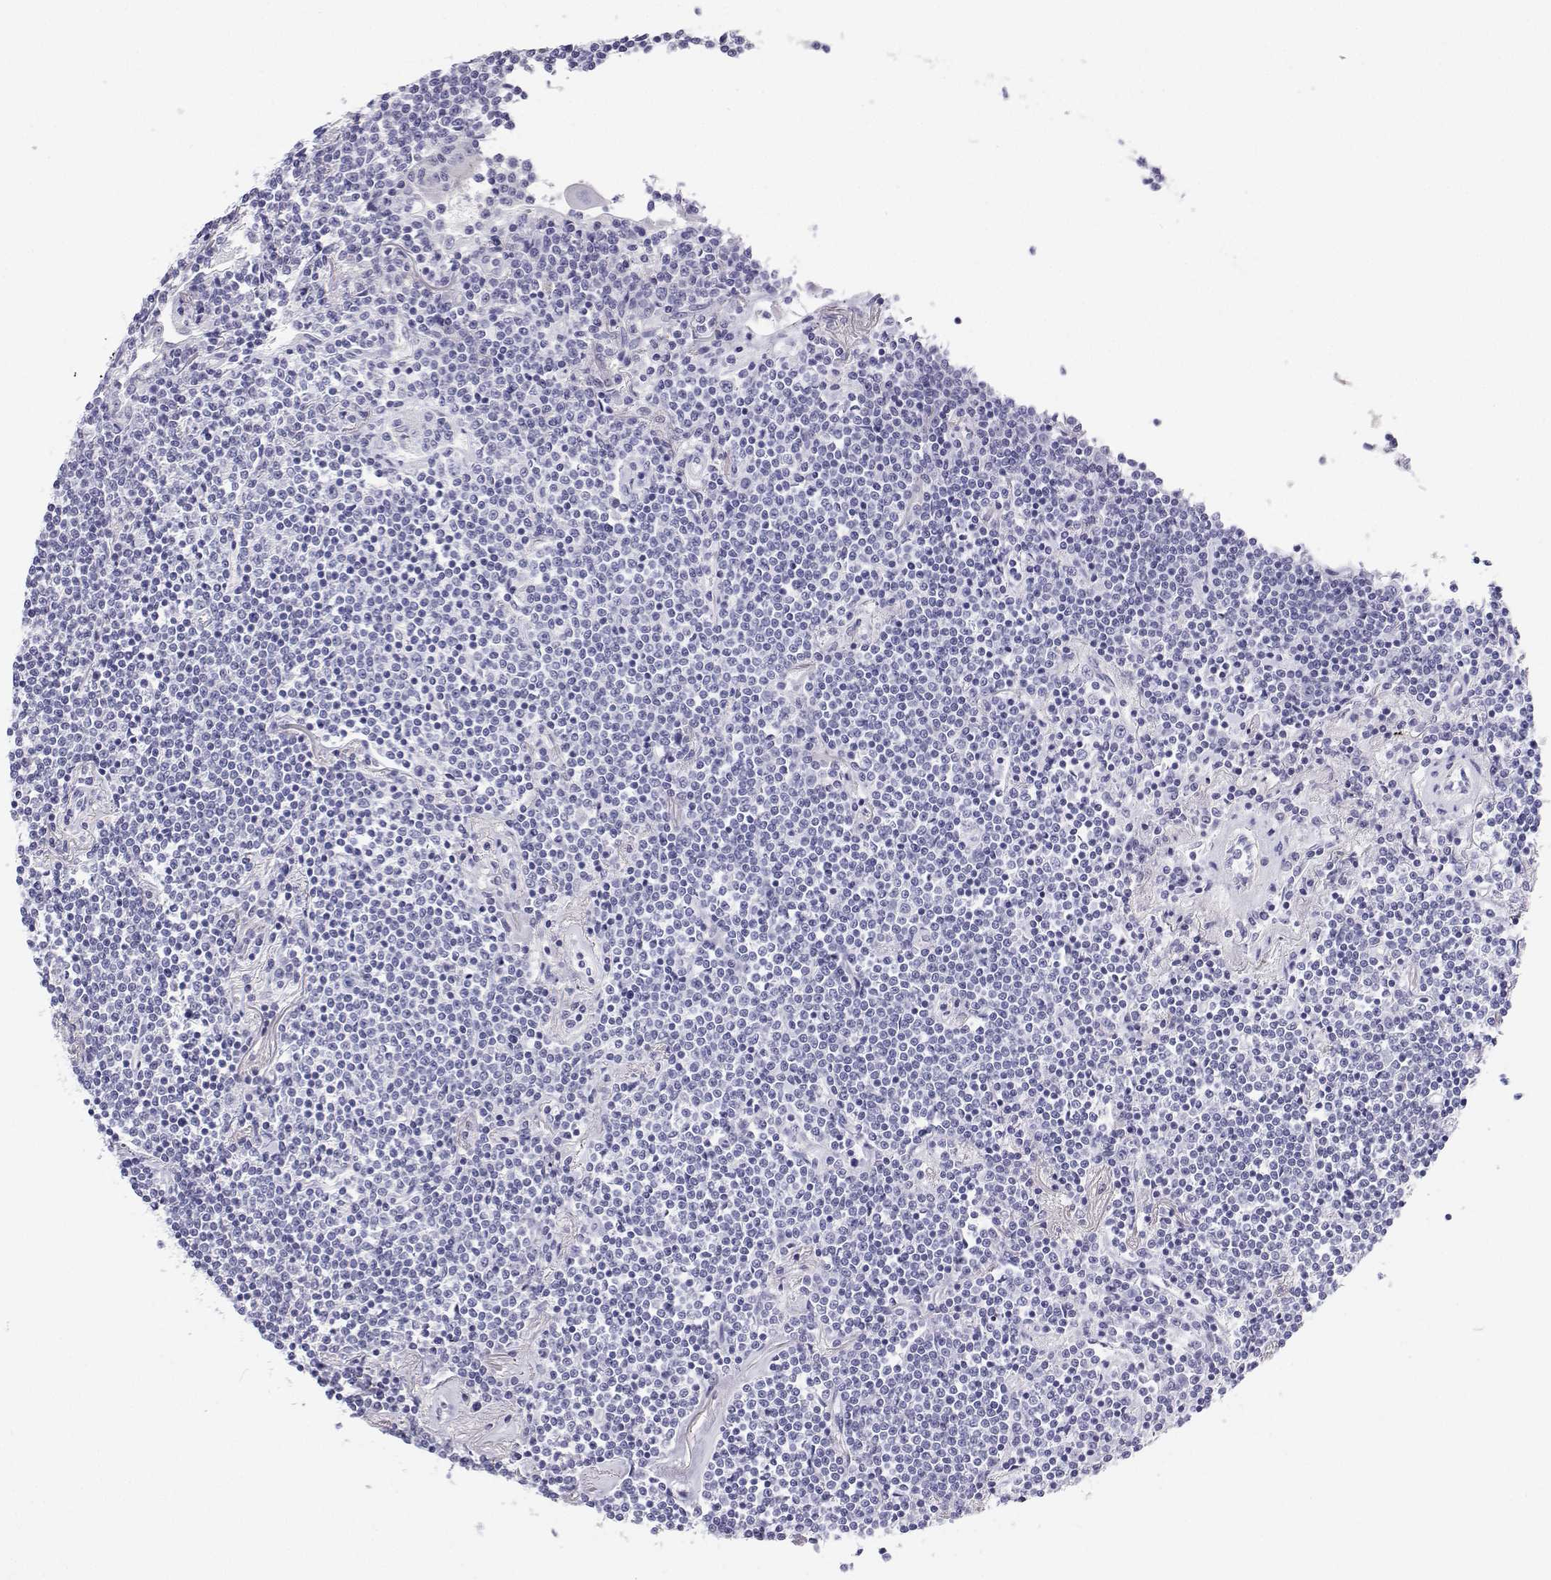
{"staining": {"intensity": "negative", "quantity": "none", "location": "none"}, "tissue": "lymphoma", "cell_type": "Tumor cells", "image_type": "cancer", "snomed": [{"axis": "morphology", "description": "Malignant lymphoma, non-Hodgkin's type, Low grade"}, {"axis": "topography", "description": "Lung"}], "caption": "The IHC image has no significant positivity in tumor cells of lymphoma tissue.", "gene": "BHMT", "patient": {"sex": "female", "age": 71}}